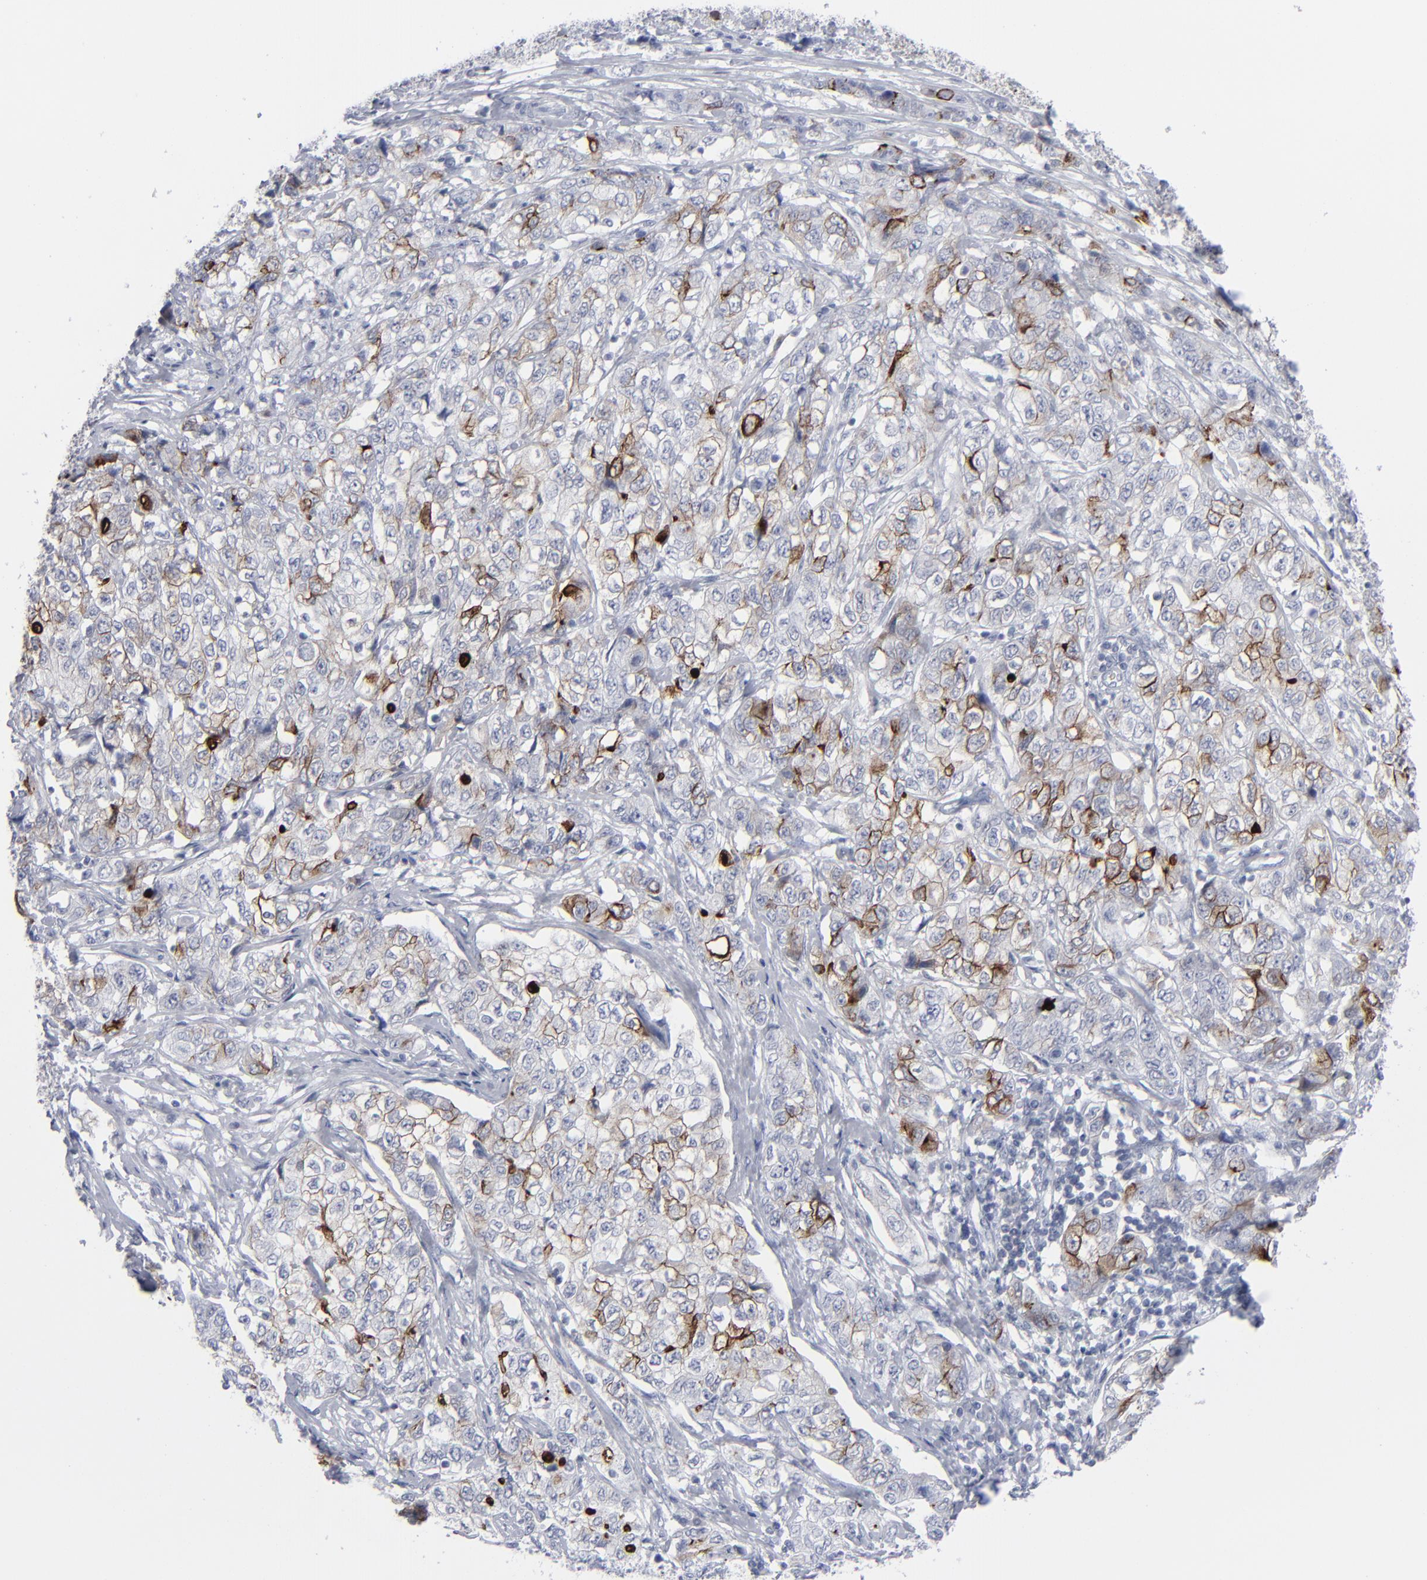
{"staining": {"intensity": "strong", "quantity": "<25%", "location": "cytoplasmic/membranous"}, "tissue": "stomach cancer", "cell_type": "Tumor cells", "image_type": "cancer", "snomed": [{"axis": "morphology", "description": "Adenocarcinoma, NOS"}, {"axis": "topography", "description": "Stomach"}], "caption": "The micrograph reveals a brown stain indicating the presence of a protein in the cytoplasmic/membranous of tumor cells in stomach adenocarcinoma. (Brightfield microscopy of DAB IHC at high magnification).", "gene": "MSLN", "patient": {"sex": "male", "age": 48}}